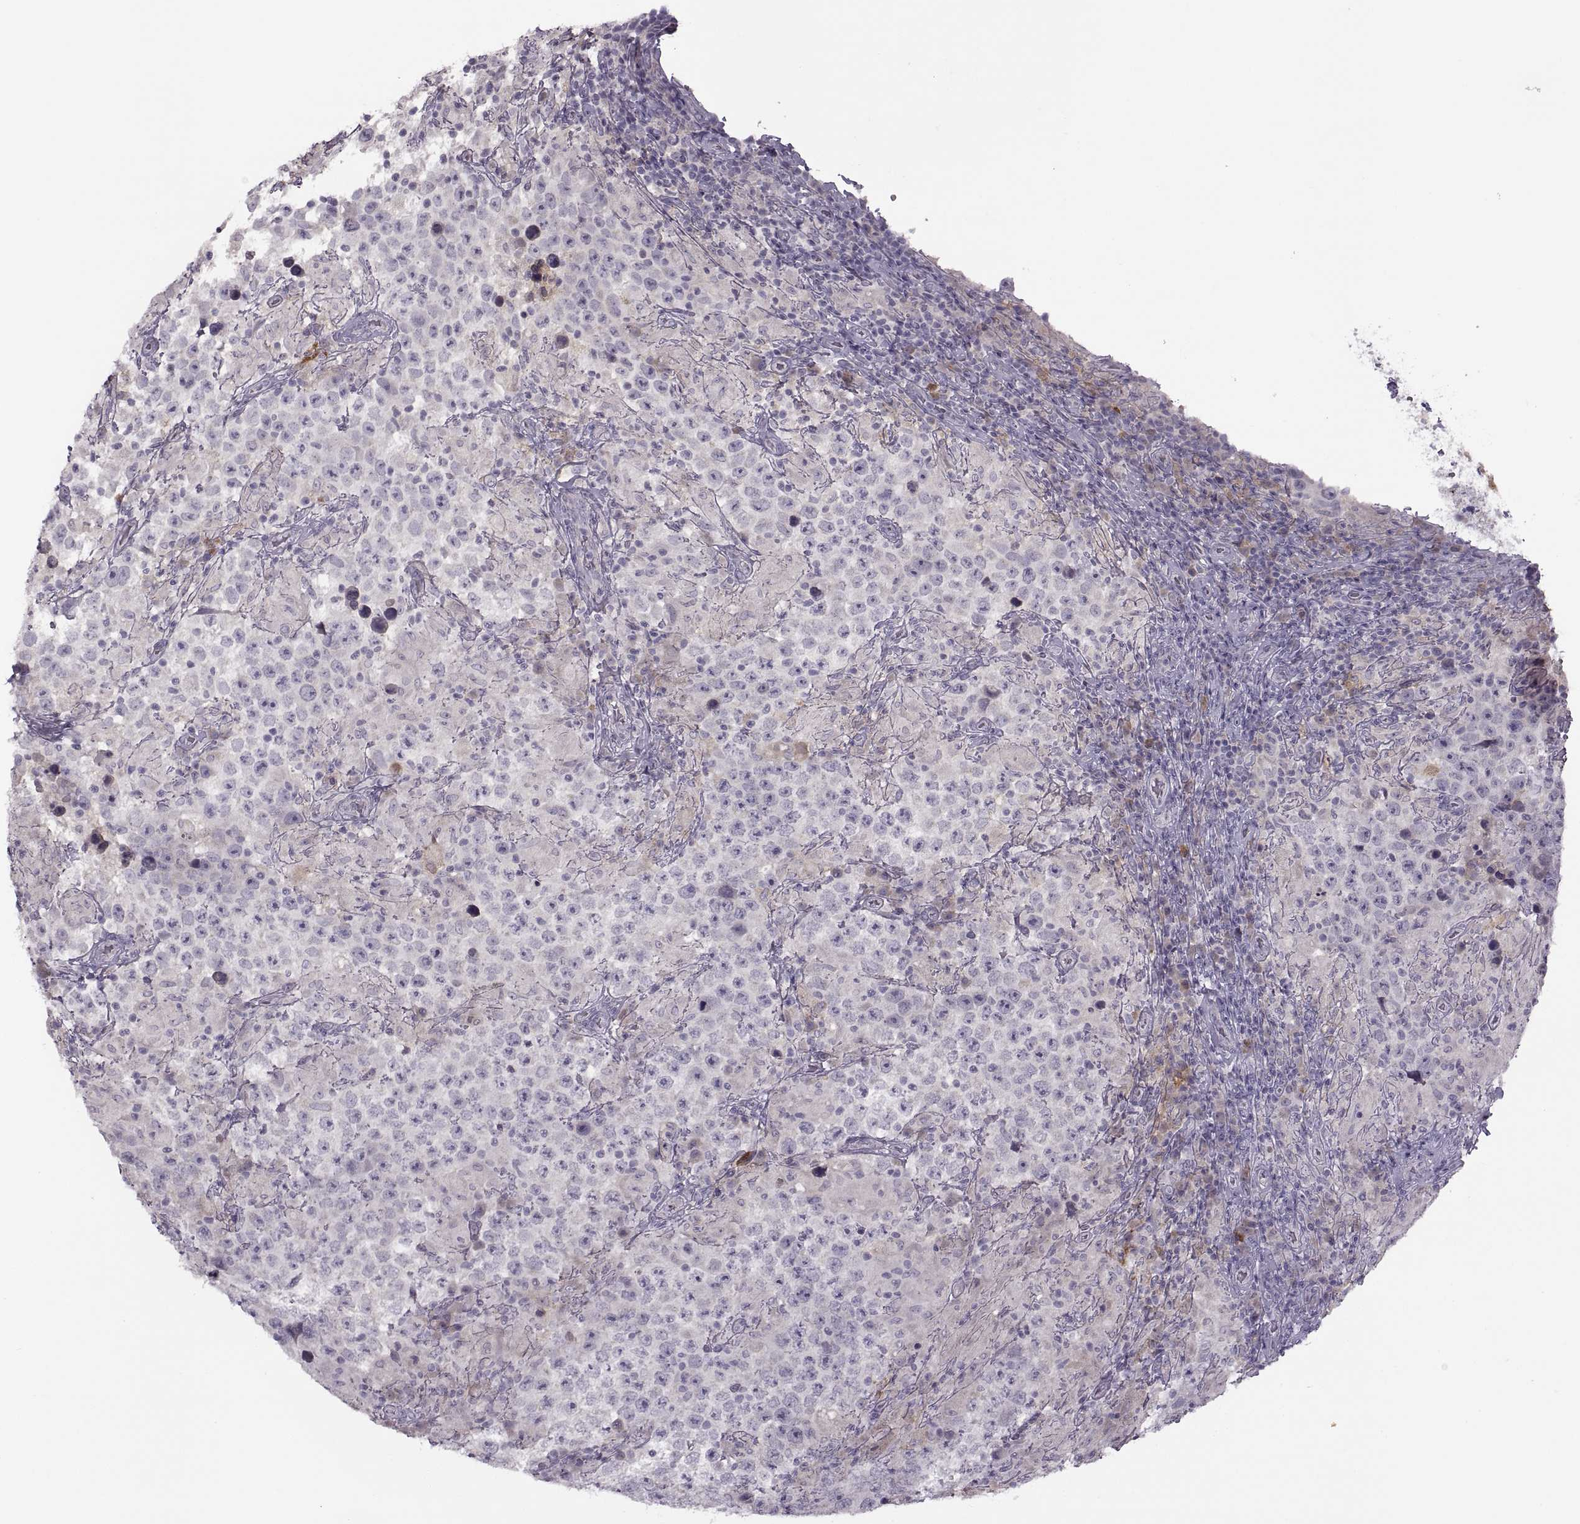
{"staining": {"intensity": "negative", "quantity": "none", "location": "none"}, "tissue": "testis cancer", "cell_type": "Tumor cells", "image_type": "cancer", "snomed": [{"axis": "morphology", "description": "Seminoma, NOS"}, {"axis": "morphology", "description": "Carcinoma, Embryonal, NOS"}, {"axis": "topography", "description": "Testis"}], "caption": "Immunohistochemistry (IHC) micrograph of neoplastic tissue: seminoma (testis) stained with DAB (3,3'-diaminobenzidine) demonstrates no significant protein positivity in tumor cells.", "gene": "H2AP", "patient": {"sex": "male", "age": 41}}